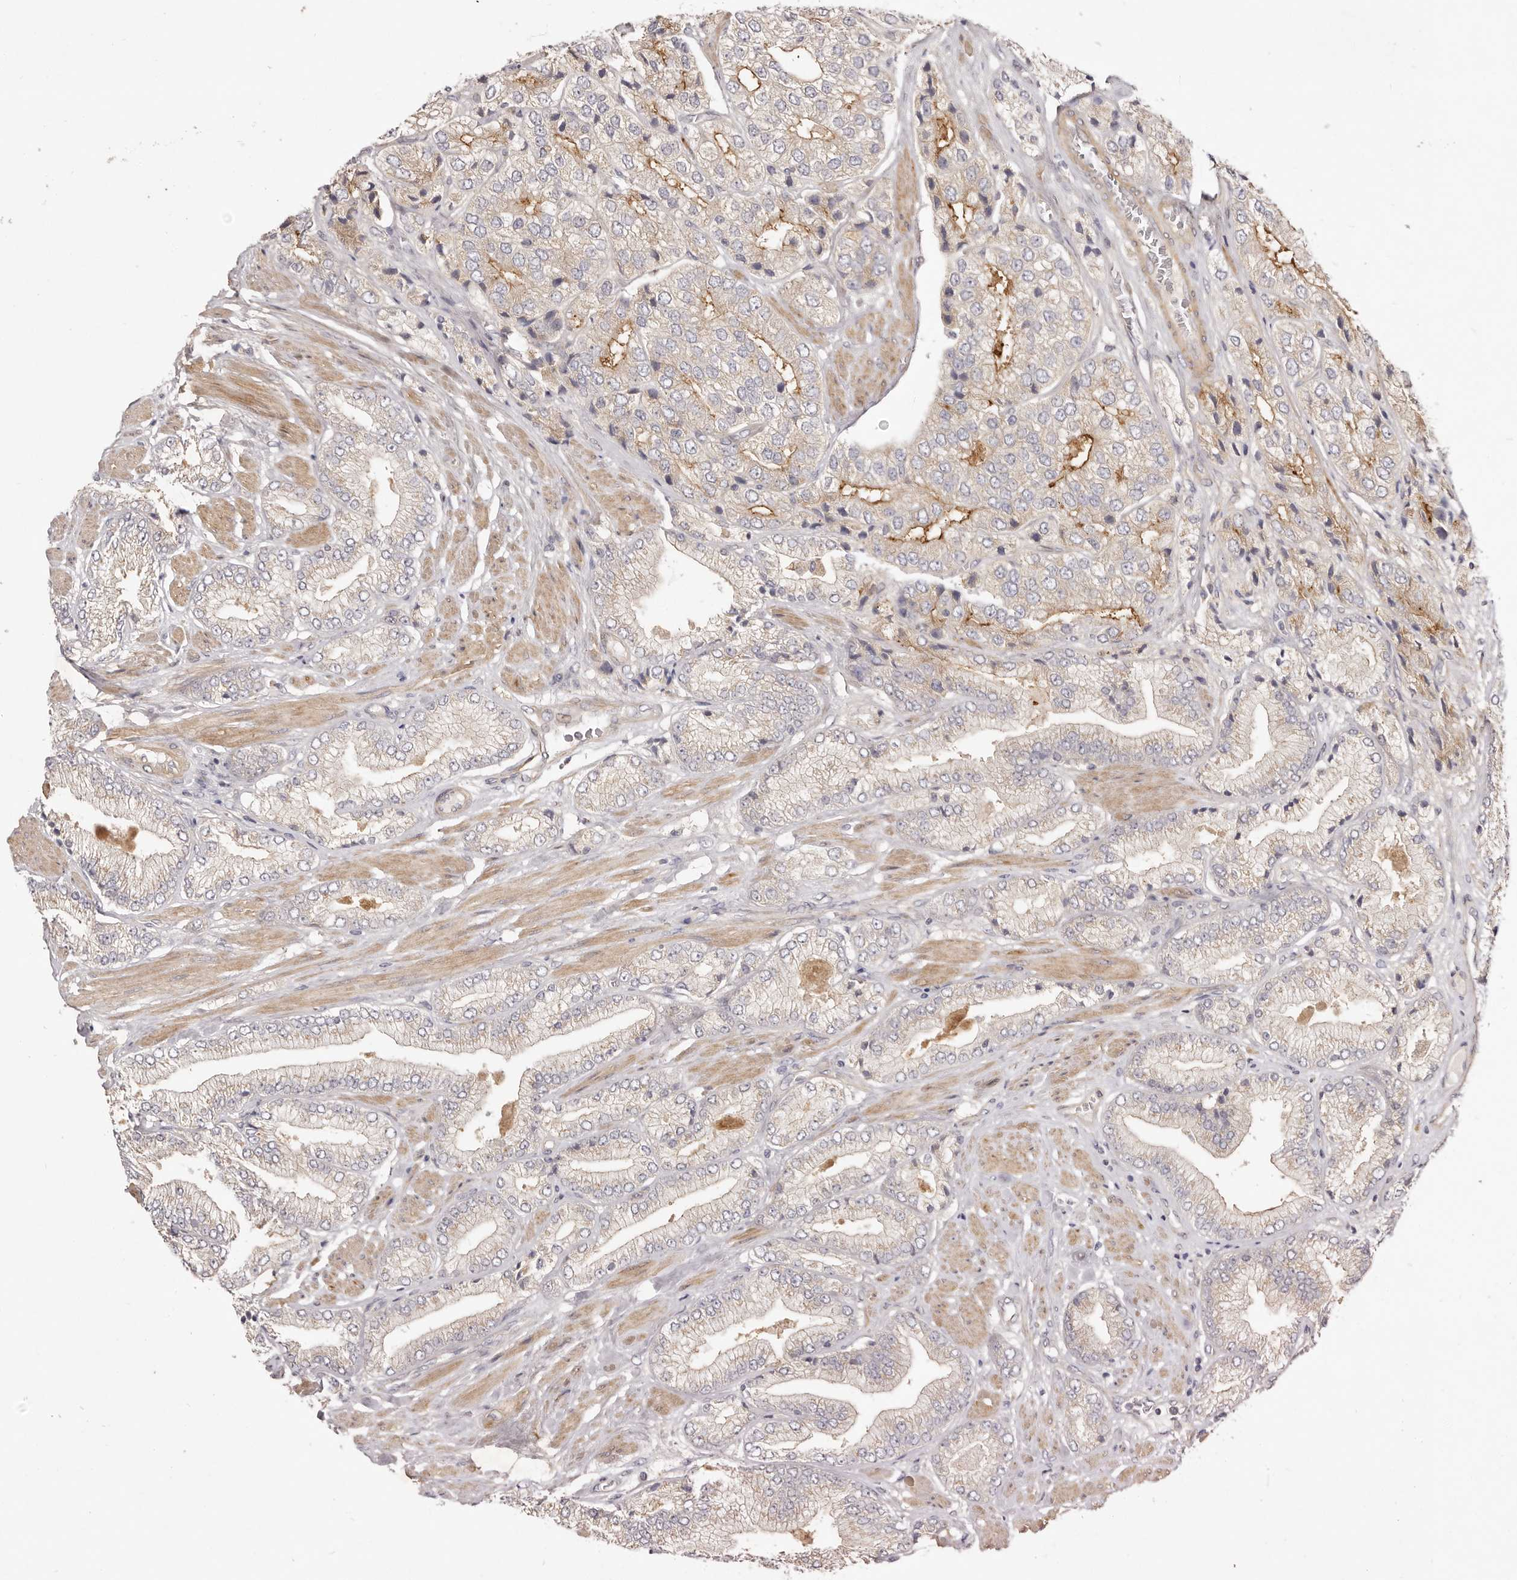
{"staining": {"intensity": "moderate", "quantity": "<25%", "location": "cytoplasmic/membranous"}, "tissue": "prostate cancer", "cell_type": "Tumor cells", "image_type": "cancer", "snomed": [{"axis": "morphology", "description": "Adenocarcinoma, High grade"}, {"axis": "topography", "description": "Prostate"}], "caption": "Protein staining of prostate cancer tissue exhibits moderate cytoplasmic/membranous expression in about <25% of tumor cells.", "gene": "ADAMTS9", "patient": {"sex": "male", "age": 50}}